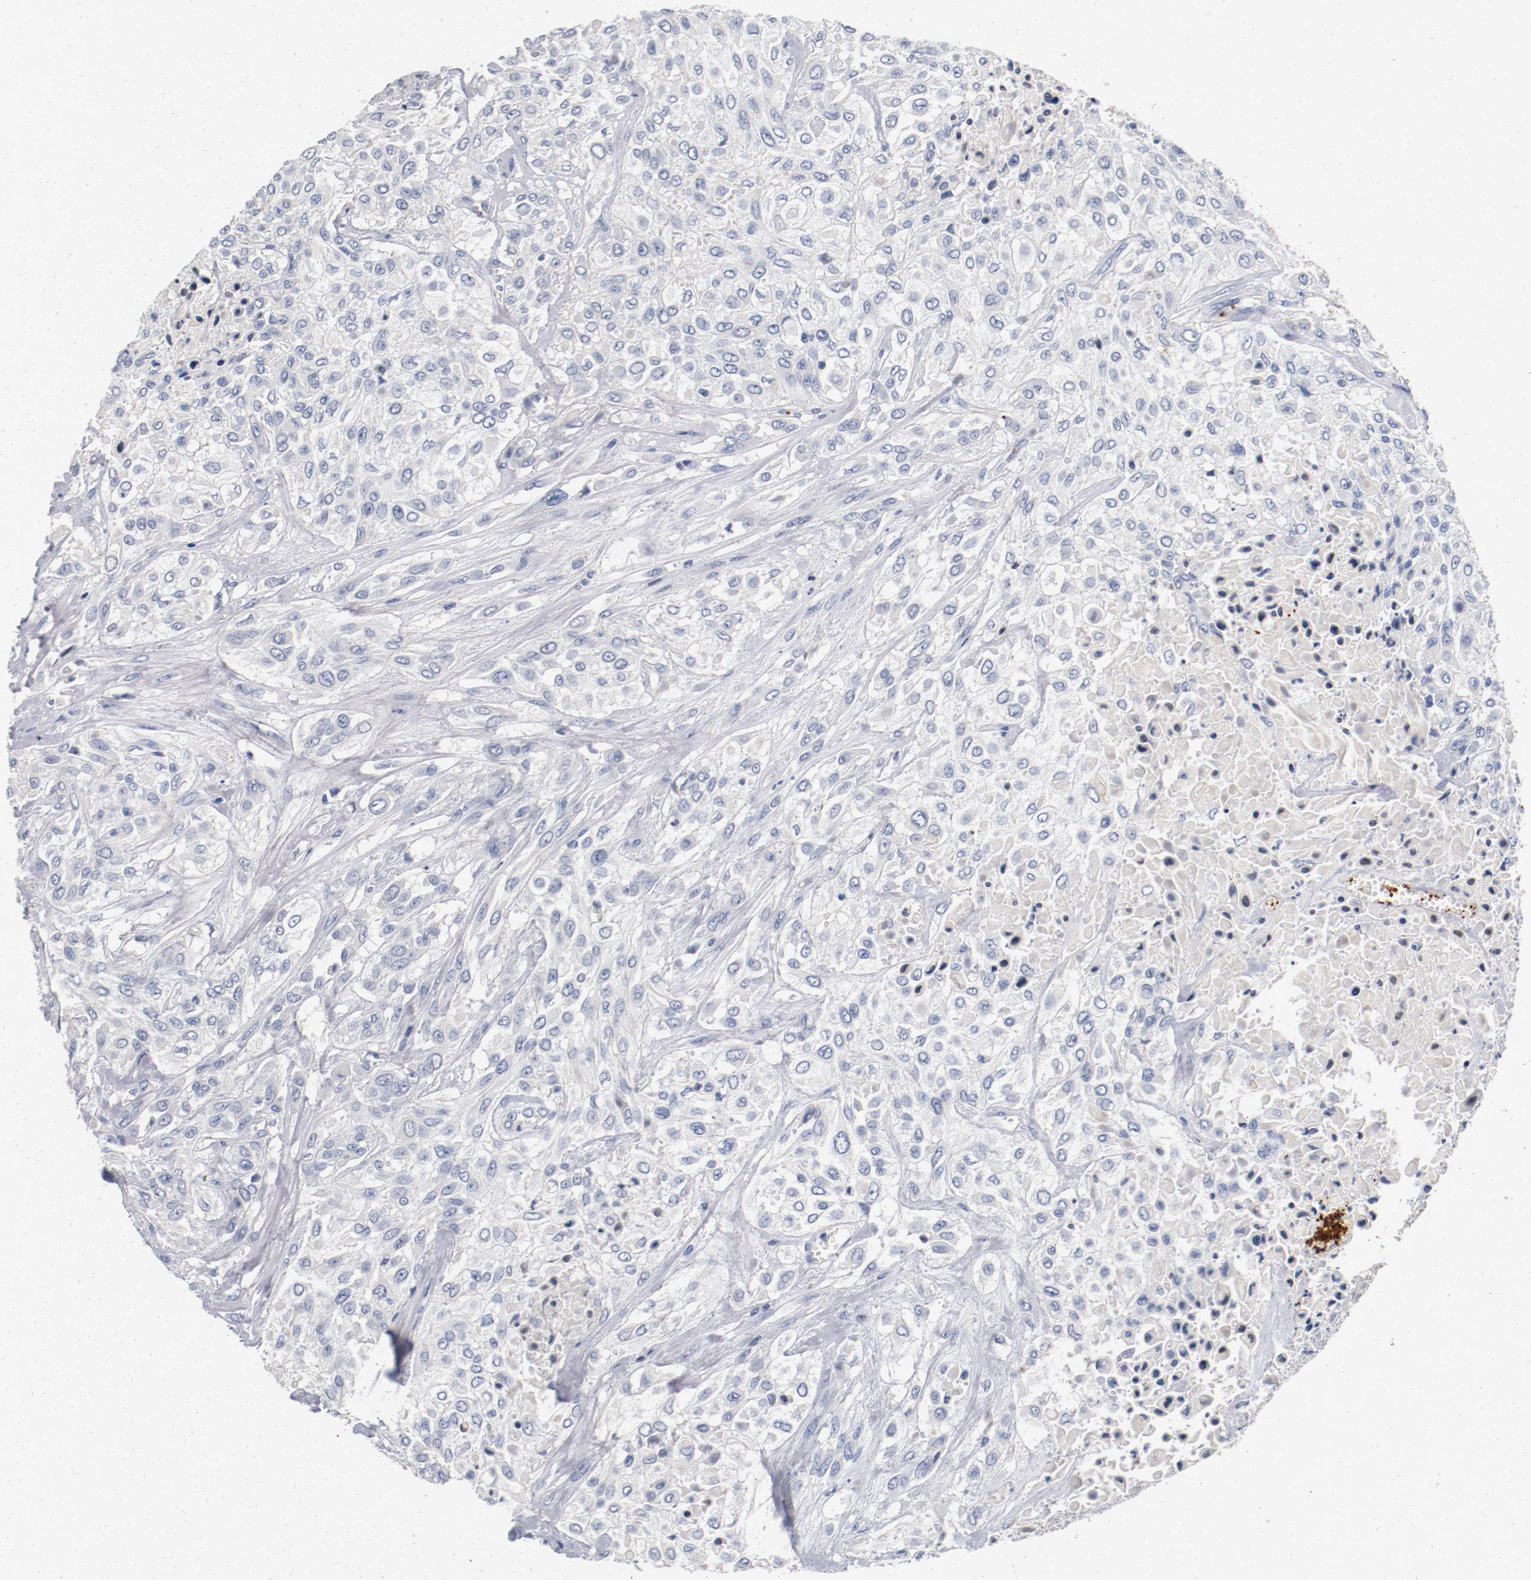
{"staining": {"intensity": "negative", "quantity": "none", "location": "none"}, "tissue": "urothelial cancer", "cell_type": "Tumor cells", "image_type": "cancer", "snomed": [{"axis": "morphology", "description": "Urothelial carcinoma, High grade"}, {"axis": "topography", "description": "Urinary bladder"}], "caption": "An image of urothelial carcinoma (high-grade) stained for a protein shows no brown staining in tumor cells.", "gene": "PIM1", "patient": {"sex": "male", "age": 57}}